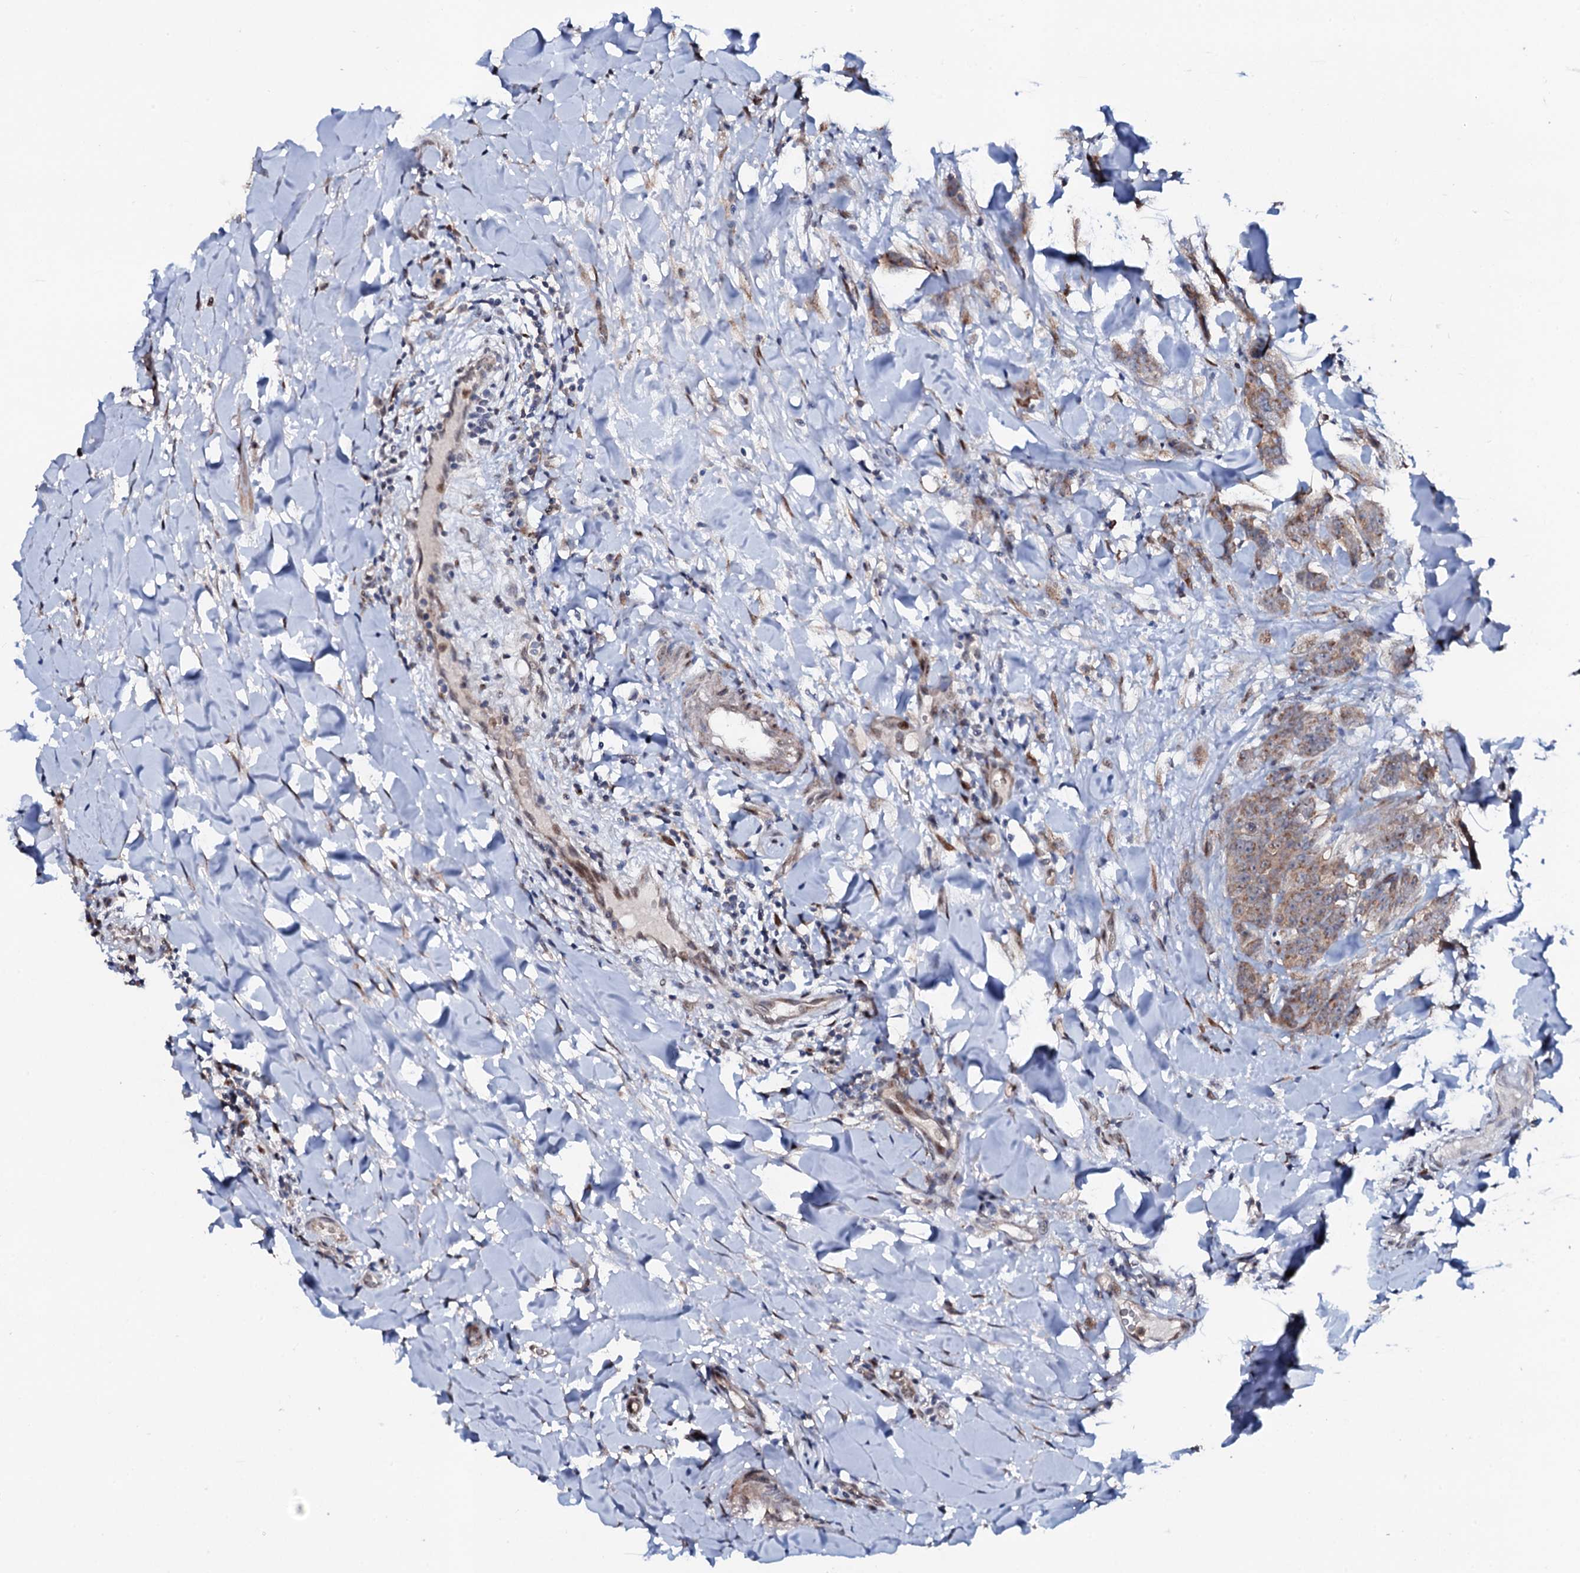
{"staining": {"intensity": "moderate", "quantity": ">75%", "location": "cytoplasmic/membranous"}, "tissue": "breast cancer", "cell_type": "Tumor cells", "image_type": "cancer", "snomed": [{"axis": "morphology", "description": "Duct carcinoma"}, {"axis": "topography", "description": "Breast"}], "caption": "The histopathology image shows staining of breast cancer, revealing moderate cytoplasmic/membranous protein expression (brown color) within tumor cells. Using DAB (brown) and hematoxylin (blue) stains, captured at high magnification using brightfield microscopy.", "gene": "COG6", "patient": {"sex": "female", "age": 40}}